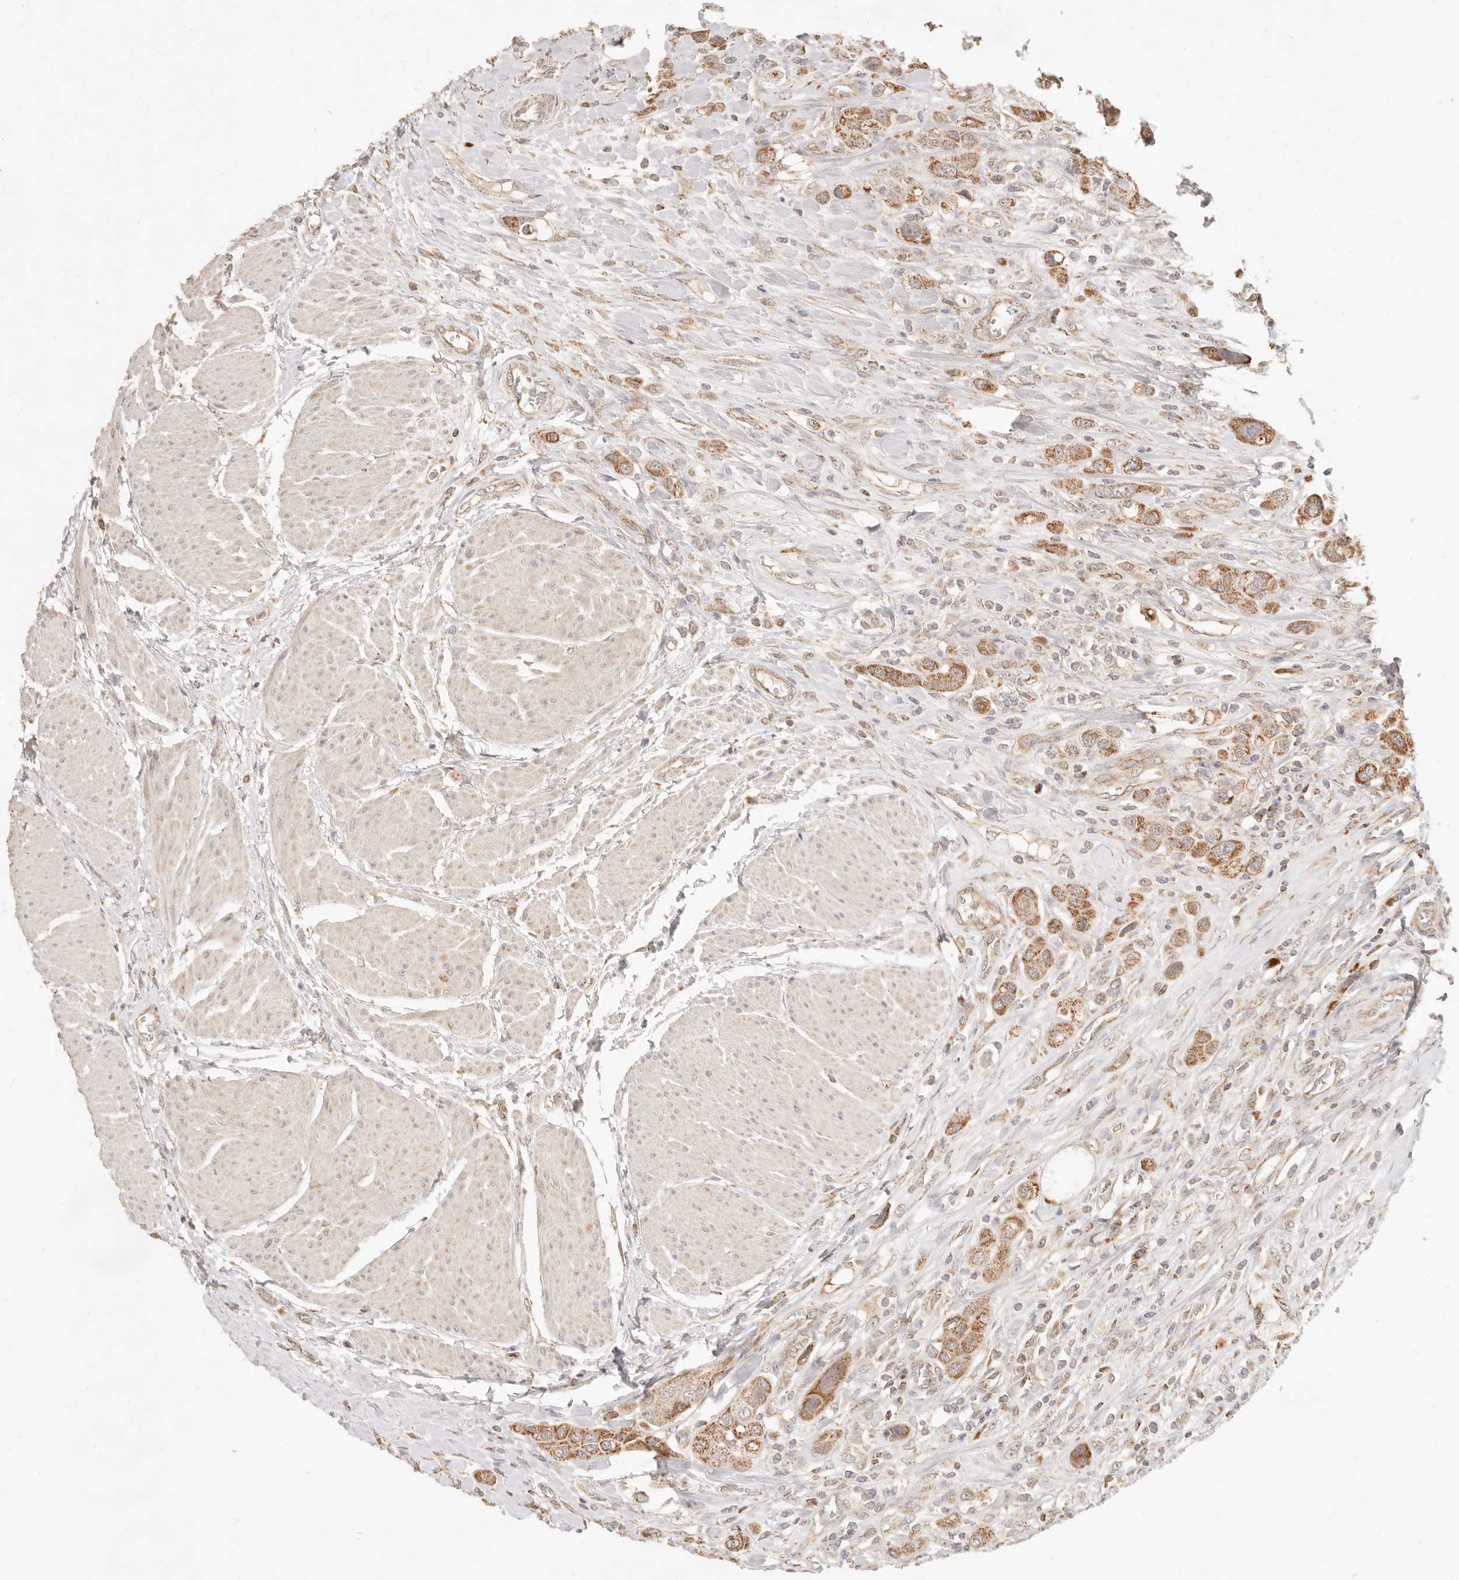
{"staining": {"intensity": "moderate", "quantity": ">75%", "location": "cytoplasmic/membranous"}, "tissue": "urothelial cancer", "cell_type": "Tumor cells", "image_type": "cancer", "snomed": [{"axis": "morphology", "description": "Urothelial carcinoma, High grade"}, {"axis": "topography", "description": "Urinary bladder"}], "caption": "Urothelial cancer stained for a protein shows moderate cytoplasmic/membranous positivity in tumor cells. The protein of interest is shown in brown color, while the nuclei are stained blue.", "gene": "CPLANE2", "patient": {"sex": "male", "age": 50}}